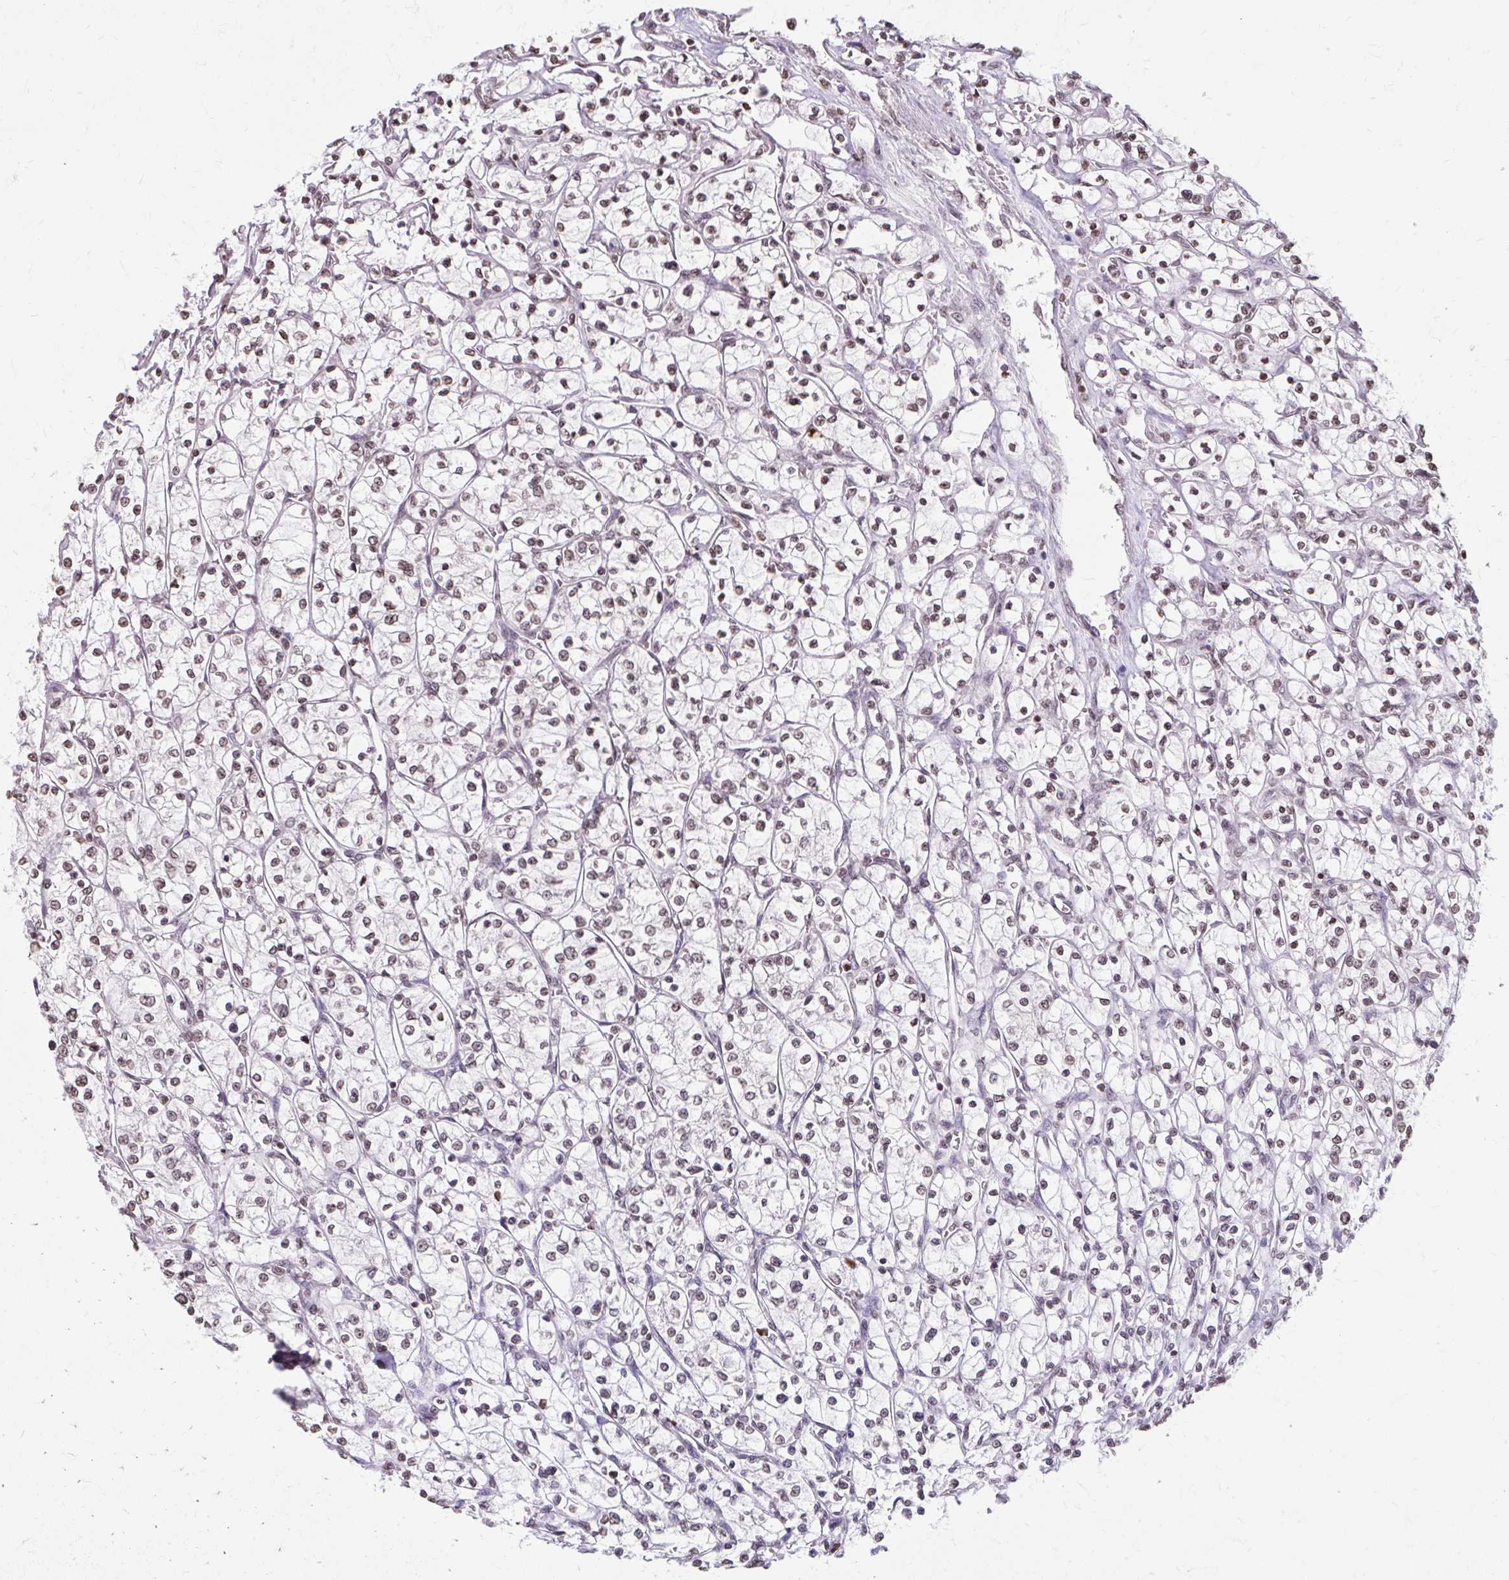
{"staining": {"intensity": "moderate", "quantity": ">75%", "location": "nuclear"}, "tissue": "renal cancer", "cell_type": "Tumor cells", "image_type": "cancer", "snomed": [{"axis": "morphology", "description": "Adenocarcinoma, NOS"}, {"axis": "topography", "description": "Kidney"}], "caption": "Tumor cells demonstrate moderate nuclear staining in approximately >75% of cells in renal cancer. (brown staining indicates protein expression, while blue staining denotes nuclei).", "gene": "ORC3", "patient": {"sex": "female", "age": 64}}